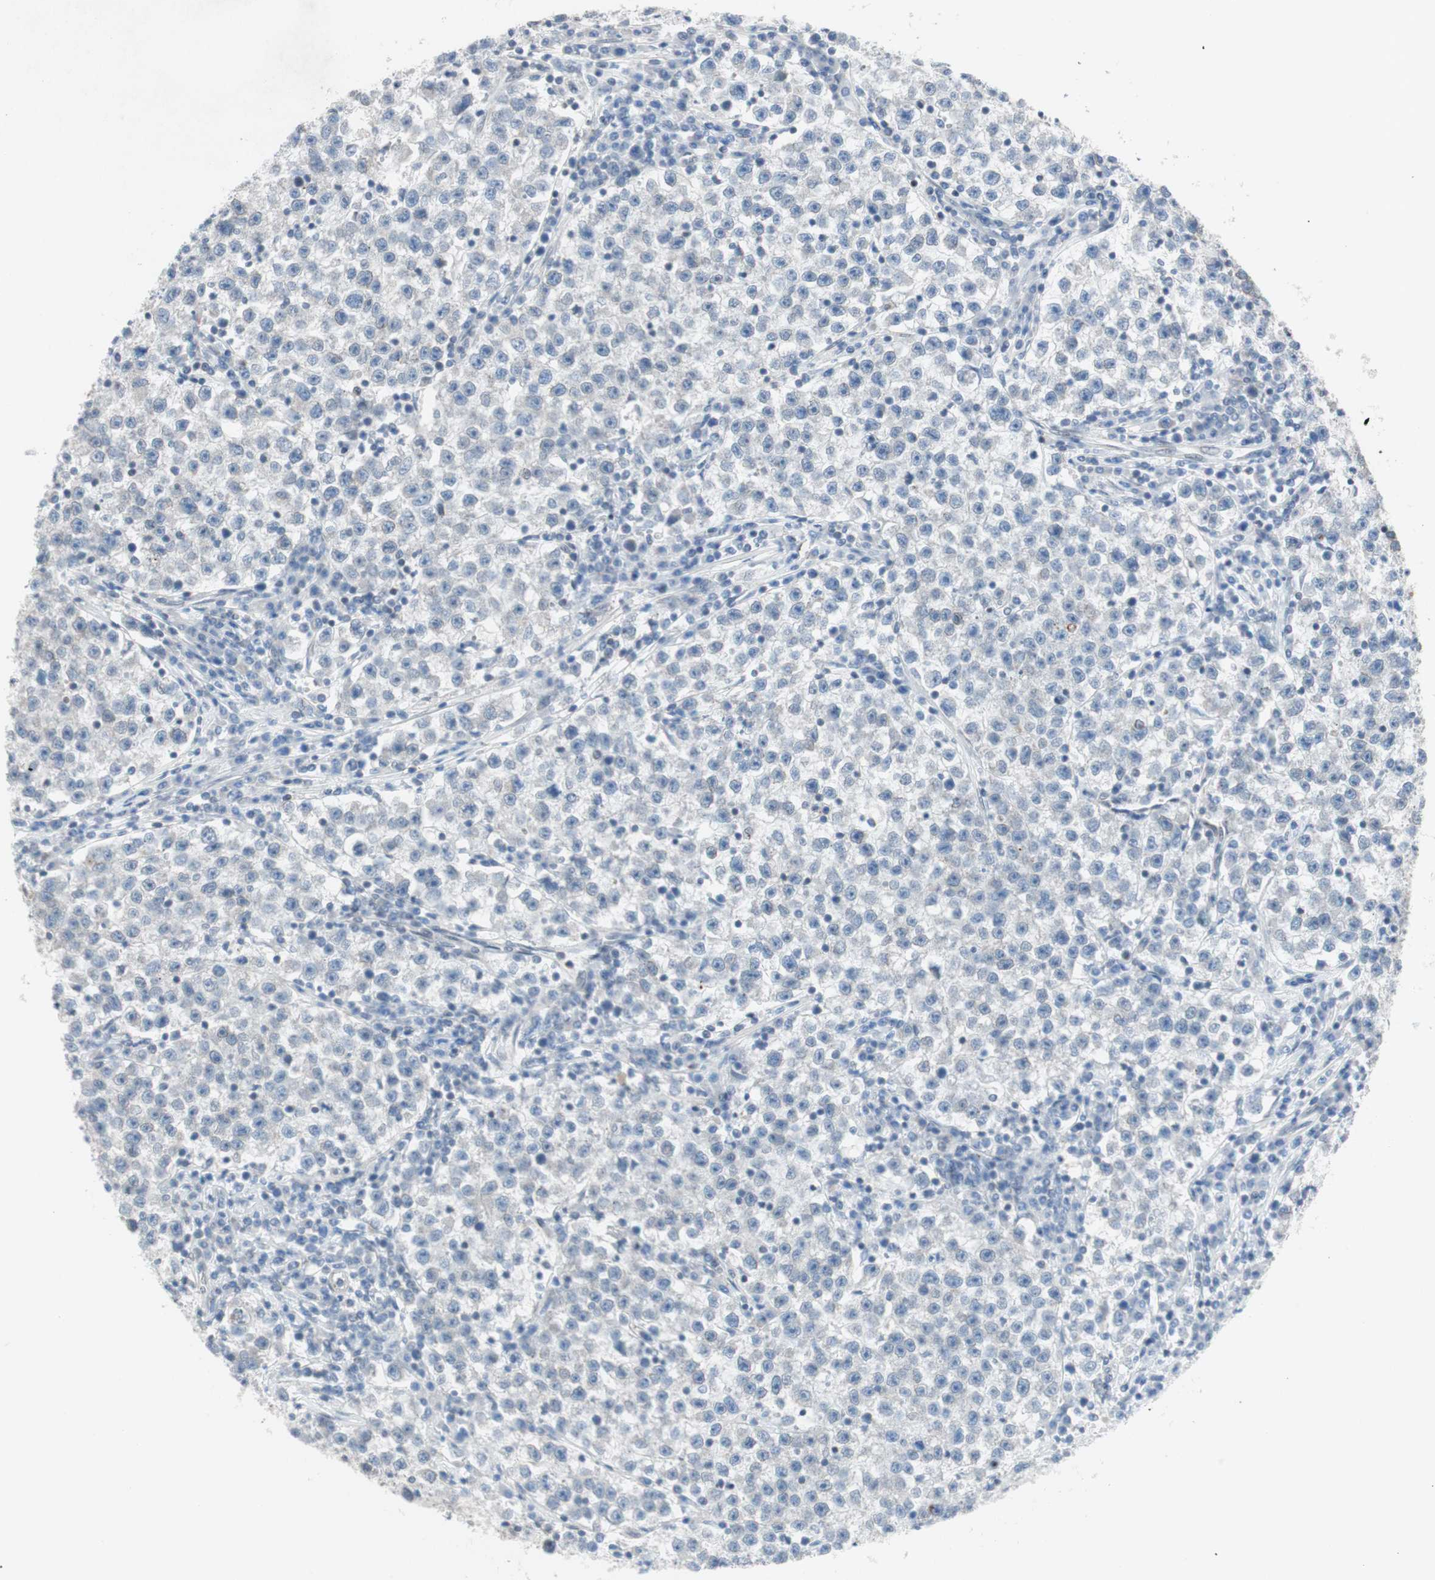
{"staining": {"intensity": "negative", "quantity": "none", "location": "none"}, "tissue": "testis cancer", "cell_type": "Tumor cells", "image_type": "cancer", "snomed": [{"axis": "morphology", "description": "Seminoma, NOS"}, {"axis": "topography", "description": "Testis"}], "caption": "Immunohistochemistry (IHC) micrograph of human testis cancer (seminoma) stained for a protein (brown), which displays no staining in tumor cells. The staining is performed using DAB (3,3'-diaminobenzidine) brown chromogen with nuclei counter-stained in using hematoxylin.", "gene": "ARNT2", "patient": {"sex": "male", "age": 22}}